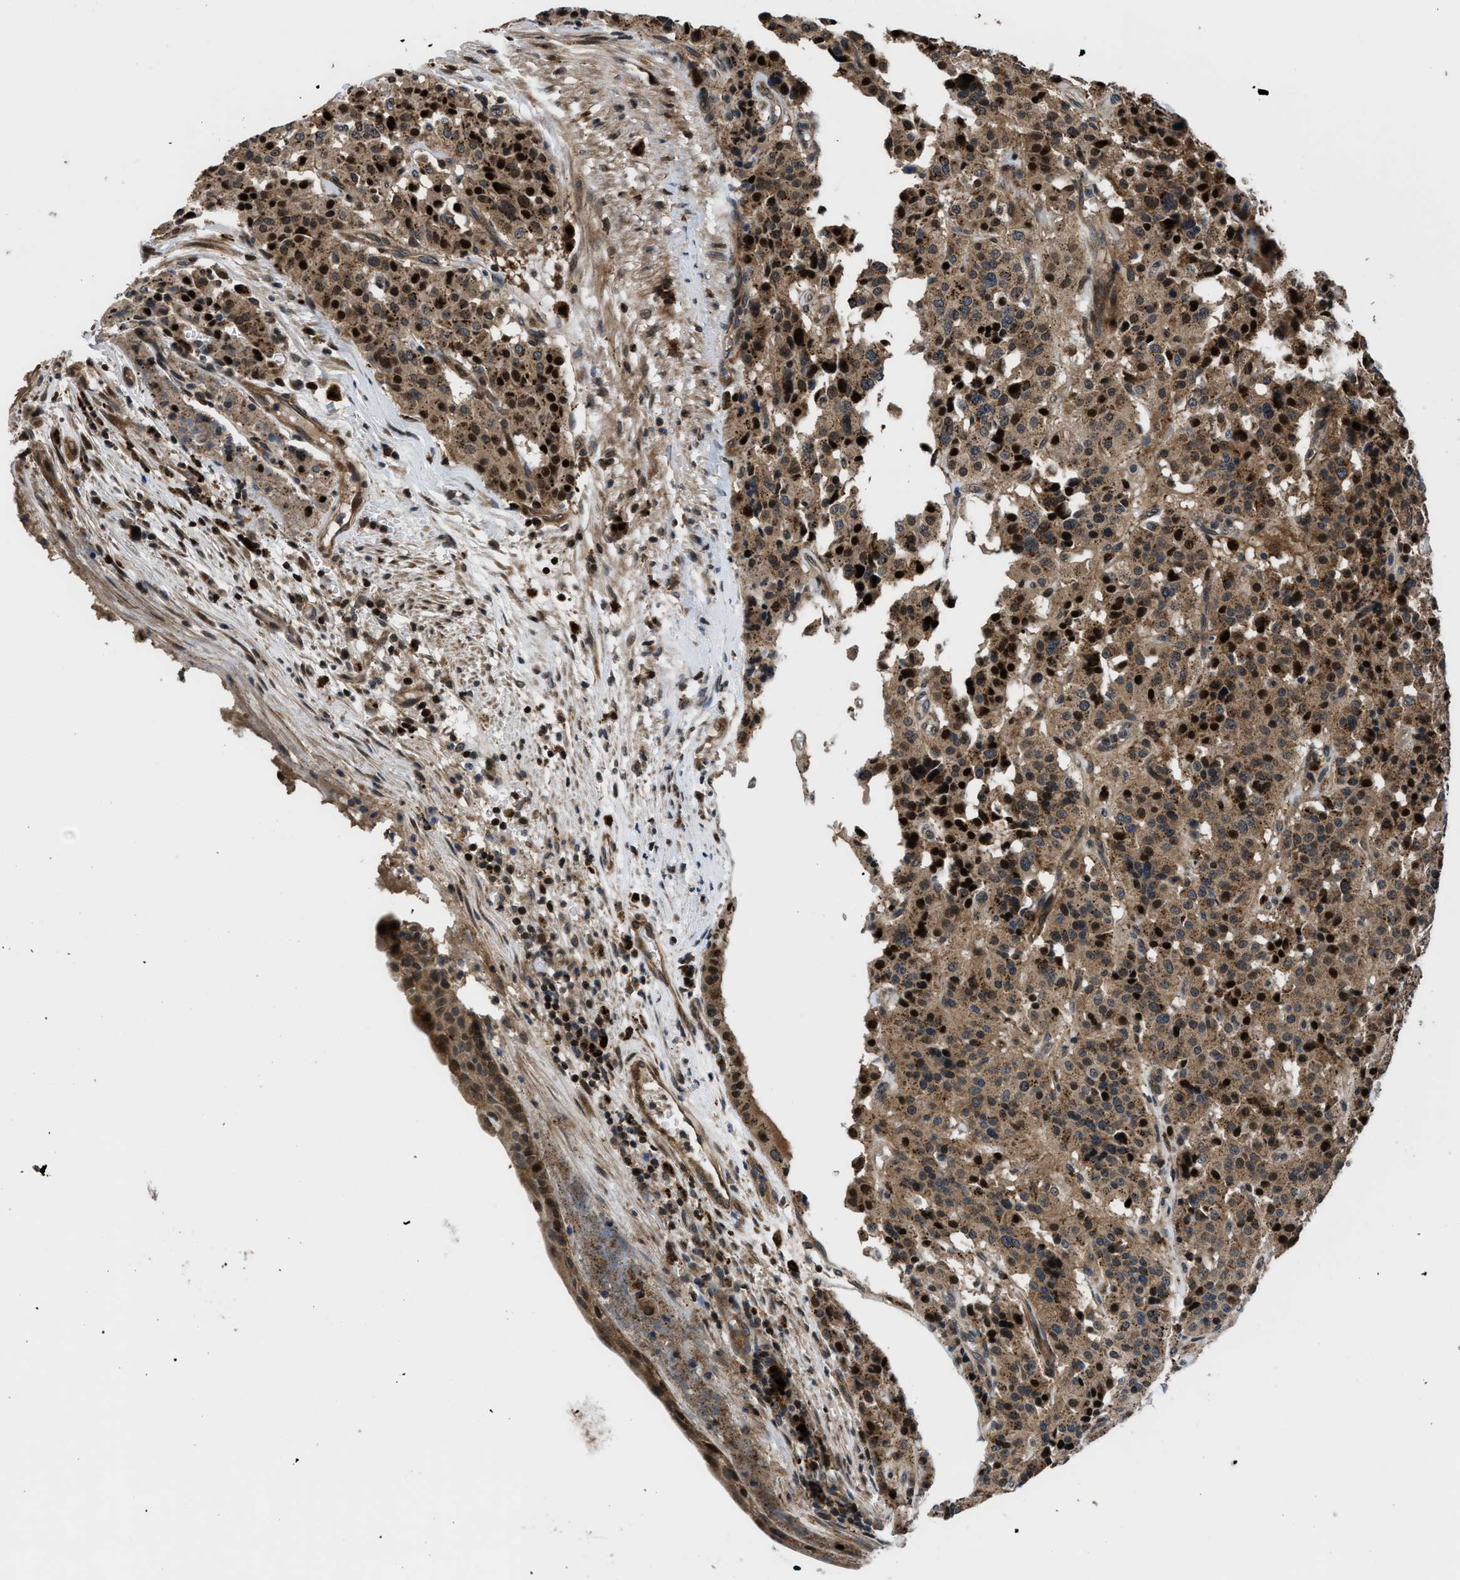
{"staining": {"intensity": "strong", "quantity": ">75%", "location": "cytoplasmic/membranous,nuclear"}, "tissue": "carcinoid", "cell_type": "Tumor cells", "image_type": "cancer", "snomed": [{"axis": "morphology", "description": "Carcinoid, malignant, NOS"}, {"axis": "topography", "description": "Lung"}], "caption": "Human carcinoid stained with a brown dye demonstrates strong cytoplasmic/membranous and nuclear positive expression in approximately >75% of tumor cells.", "gene": "CTBS", "patient": {"sex": "male", "age": 30}}